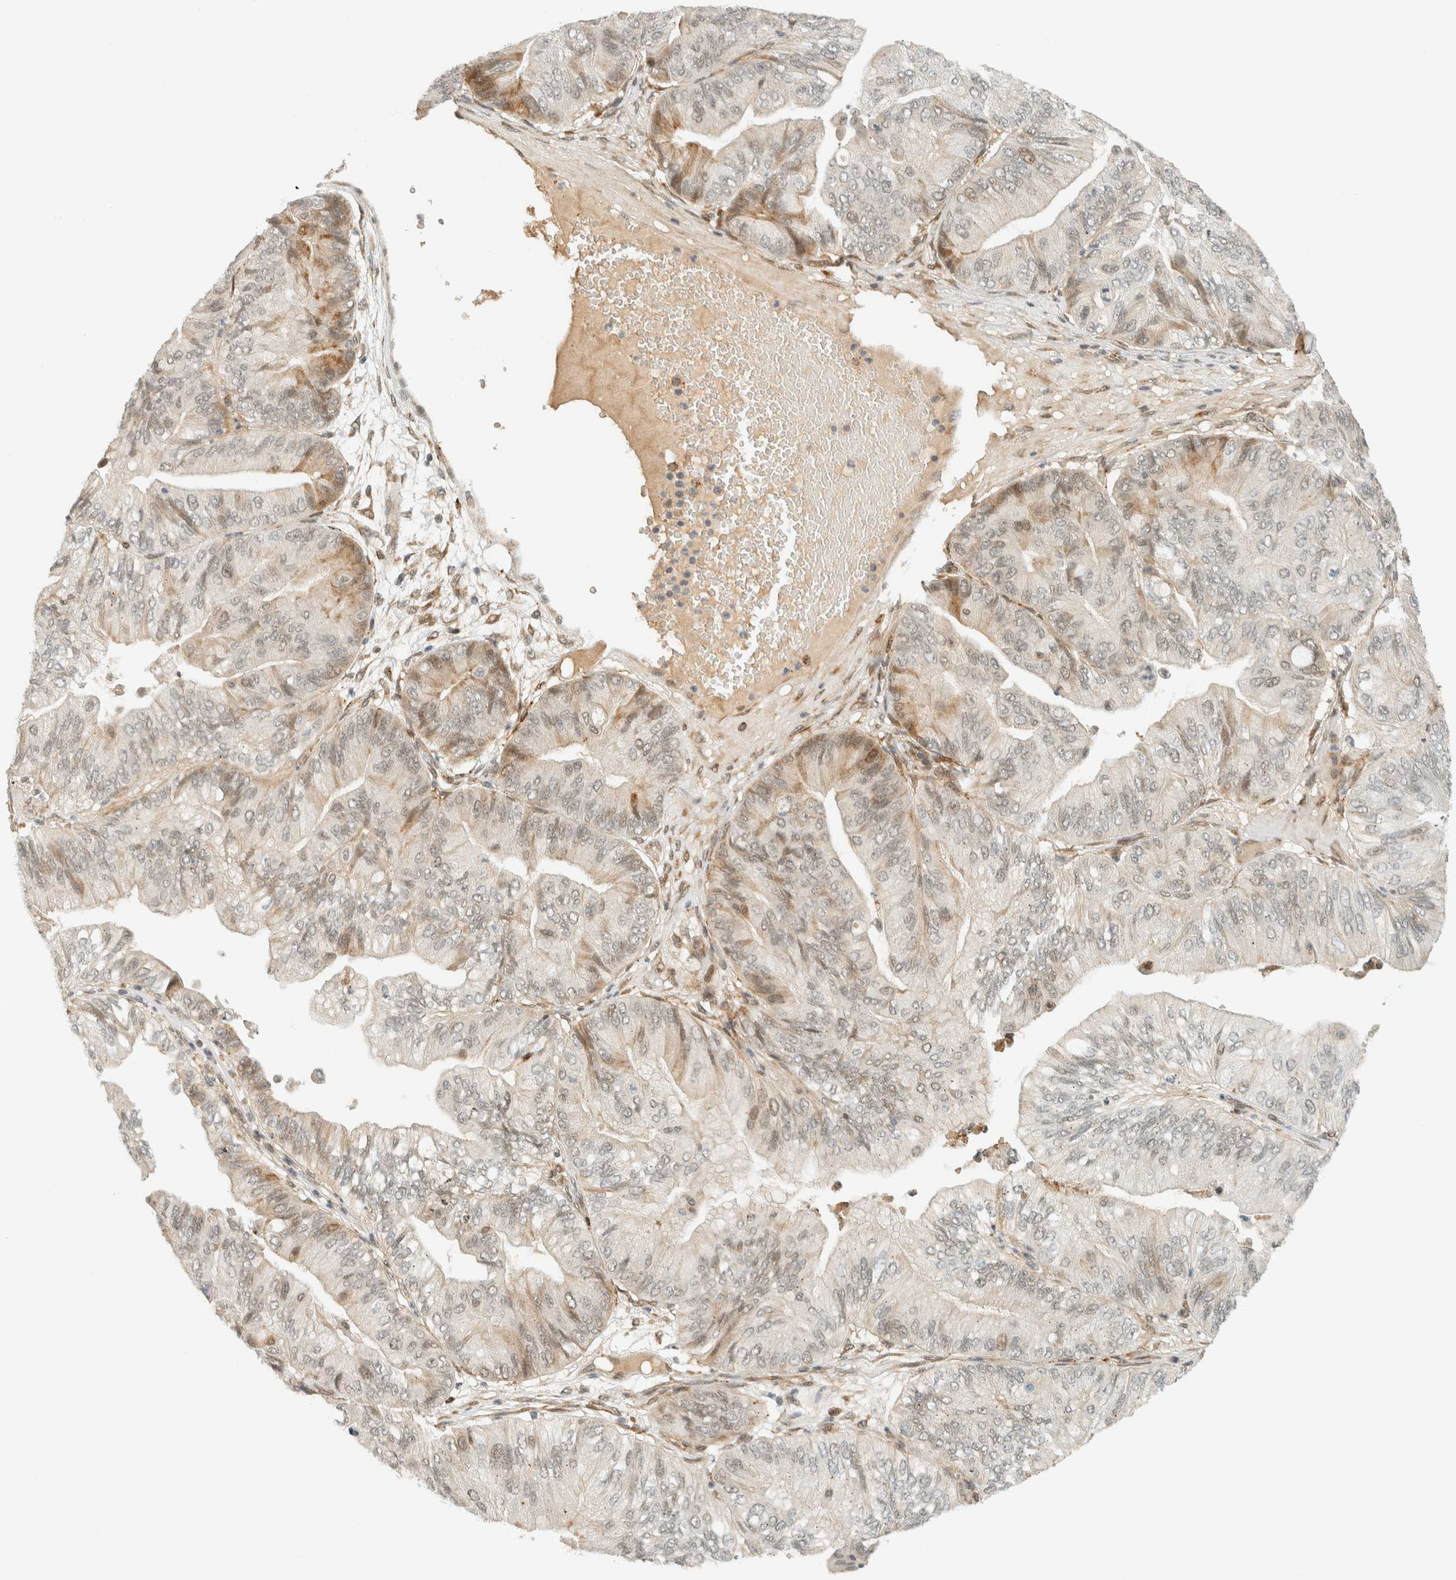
{"staining": {"intensity": "moderate", "quantity": "<25%", "location": "cytoplasmic/membranous"}, "tissue": "ovarian cancer", "cell_type": "Tumor cells", "image_type": "cancer", "snomed": [{"axis": "morphology", "description": "Cystadenocarcinoma, mucinous, NOS"}, {"axis": "topography", "description": "Ovary"}], "caption": "Human ovarian cancer (mucinous cystadenocarcinoma) stained for a protein (brown) displays moderate cytoplasmic/membranous positive positivity in approximately <25% of tumor cells.", "gene": "ITPRID1", "patient": {"sex": "female", "age": 61}}